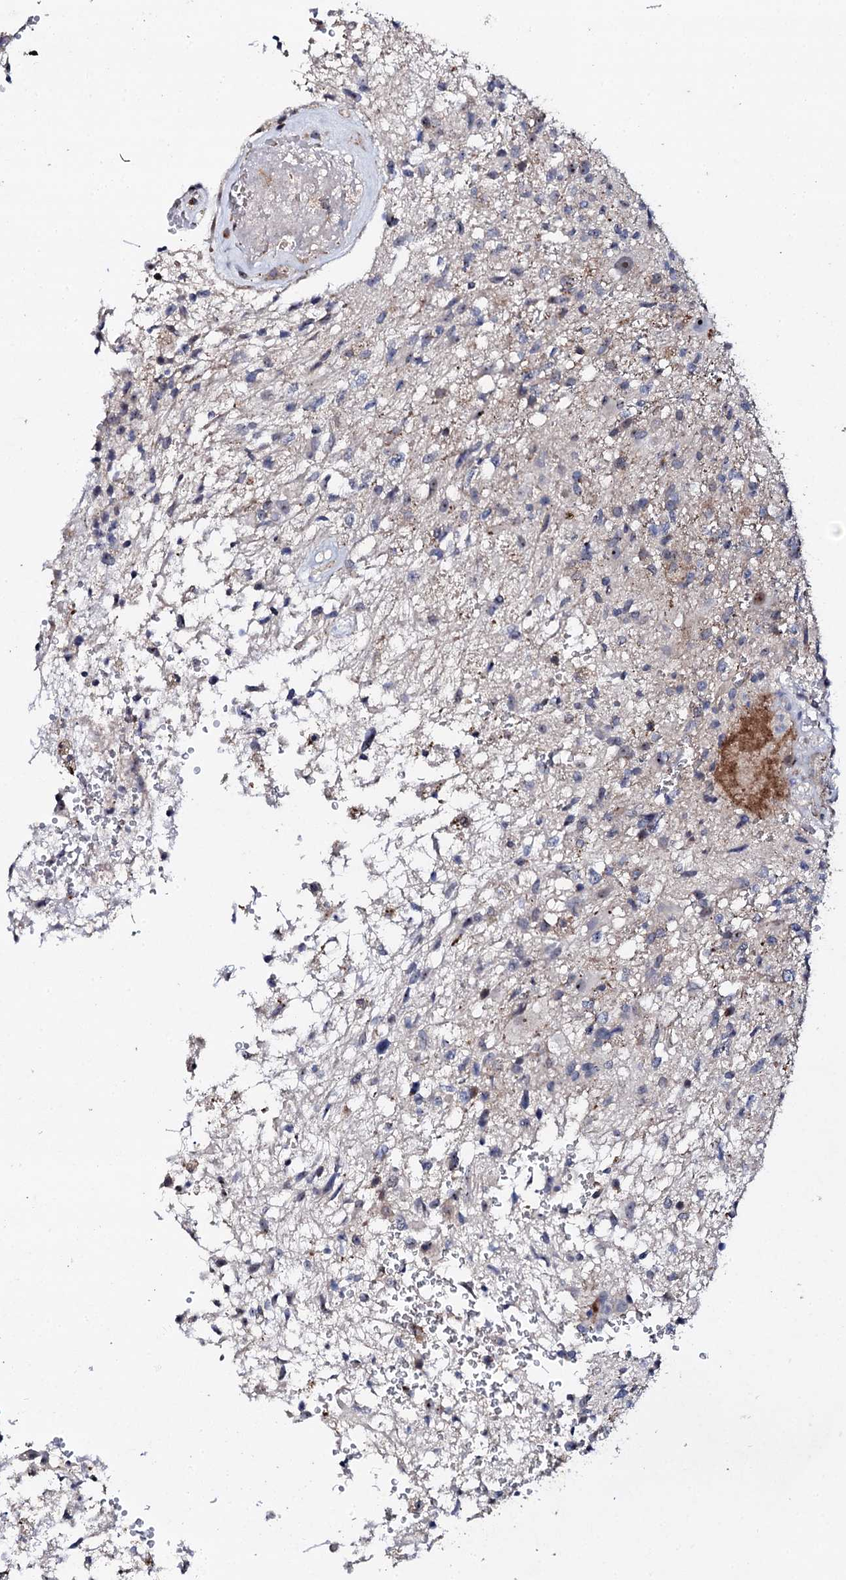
{"staining": {"intensity": "negative", "quantity": "none", "location": "none"}, "tissue": "glioma", "cell_type": "Tumor cells", "image_type": "cancer", "snomed": [{"axis": "morphology", "description": "Glioma, malignant, High grade"}, {"axis": "topography", "description": "Brain"}], "caption": "IHC histopathology image of human malignant glioma (high-grade) stained for a protein (brown), which reveals no staining in tumor cells.", "gene": "GTPBP4", "patient": {"sex": "male", "age": 56}}